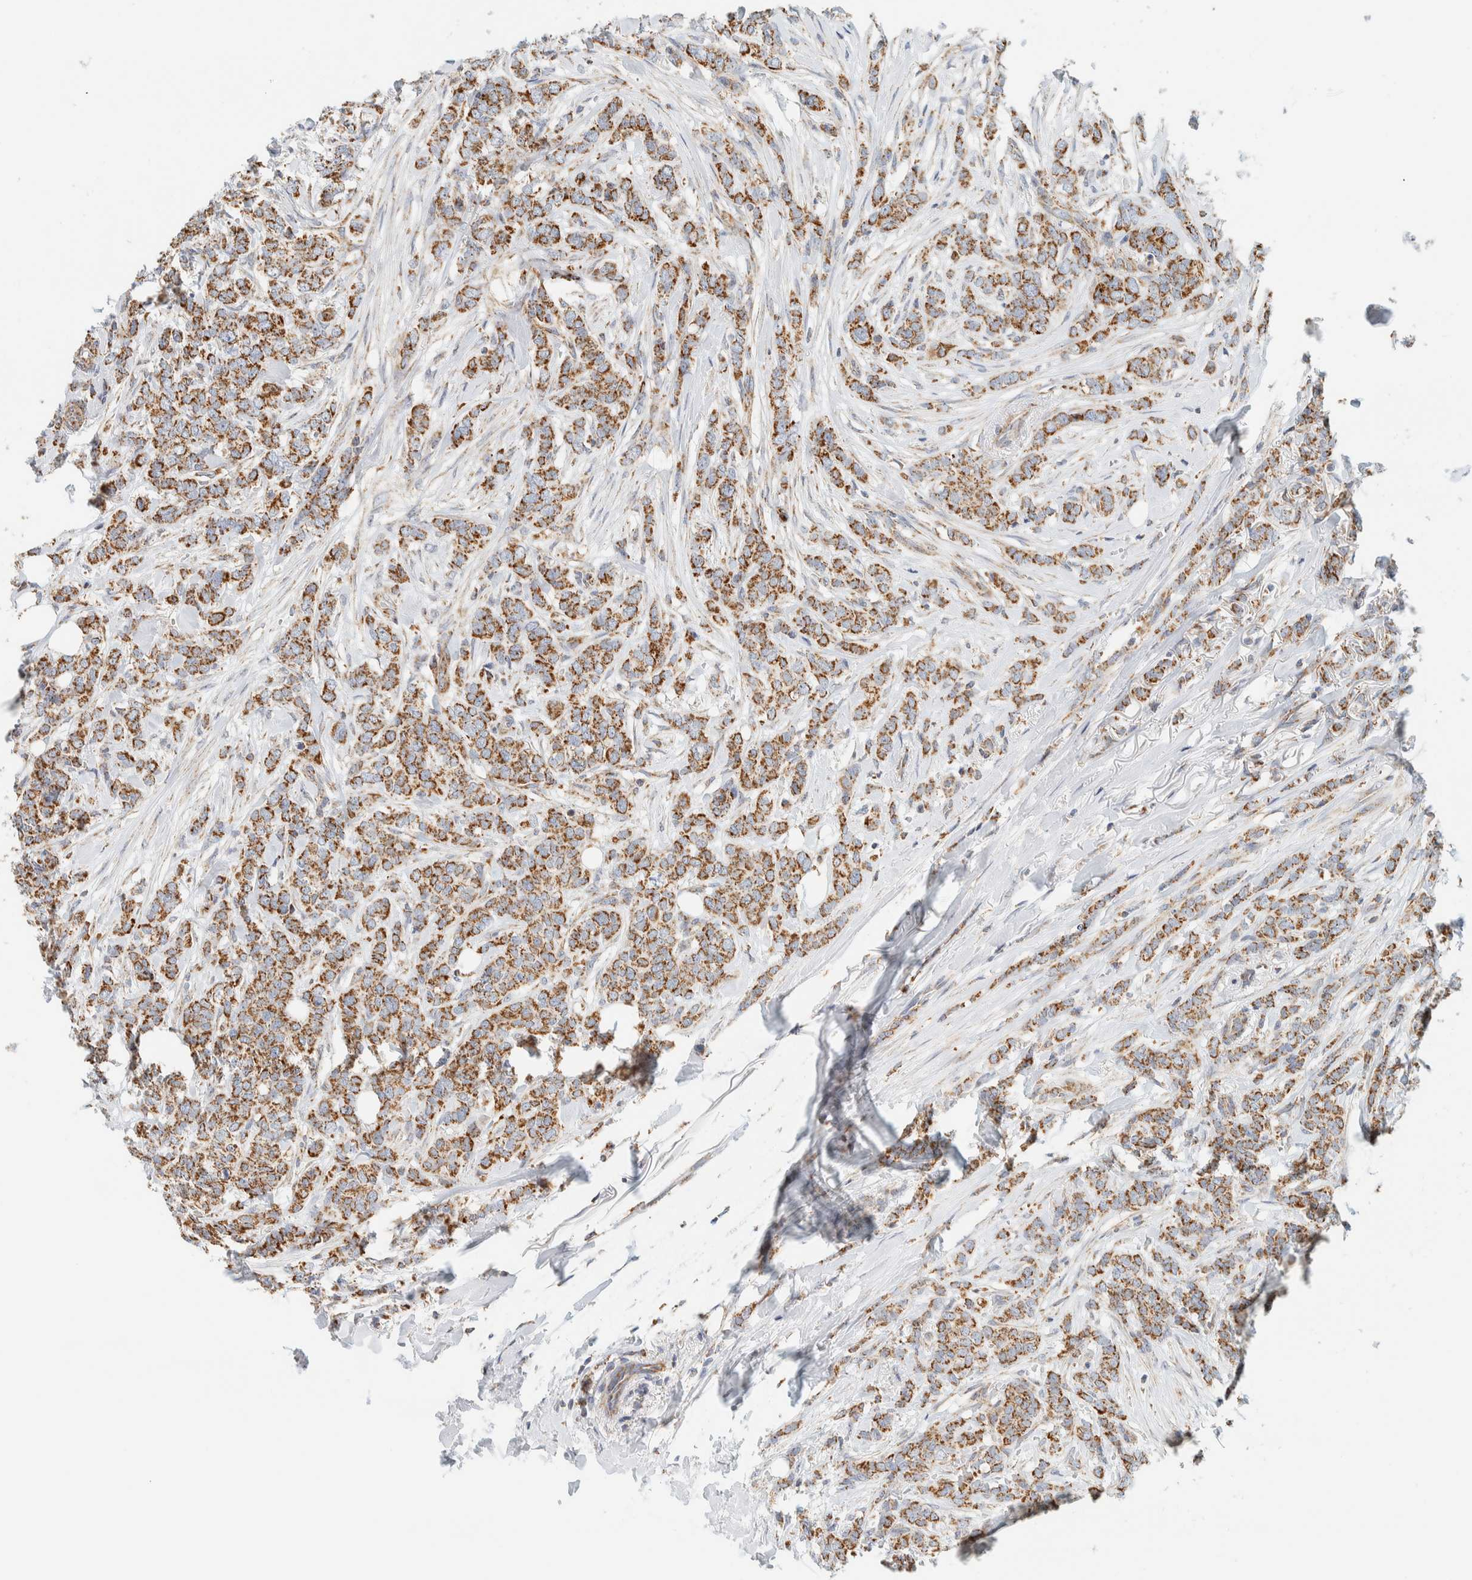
{"staining": {"intensity": "moderate", "quantity": ">75%", "location": "cytoplasmic/membranous"}, "tissue": "breast cancer", "cell_type": "Tumor cells", "image_type": "cancer", "snomed": [{"axis": "morphology", "description": "Lobular carcinoma"}, {"axis": "topography", "description": "Skin"}, {"axis": "topography", "description": "Breast"}], "caption": "This micrograph displays IHC staining of breast cancer, with medium moderate cytoplasmic/membranous positivity in approximately >75% of tumor cells.", "gene": "KIFAP3", "patient": {"sex": "female", "age": 46}}